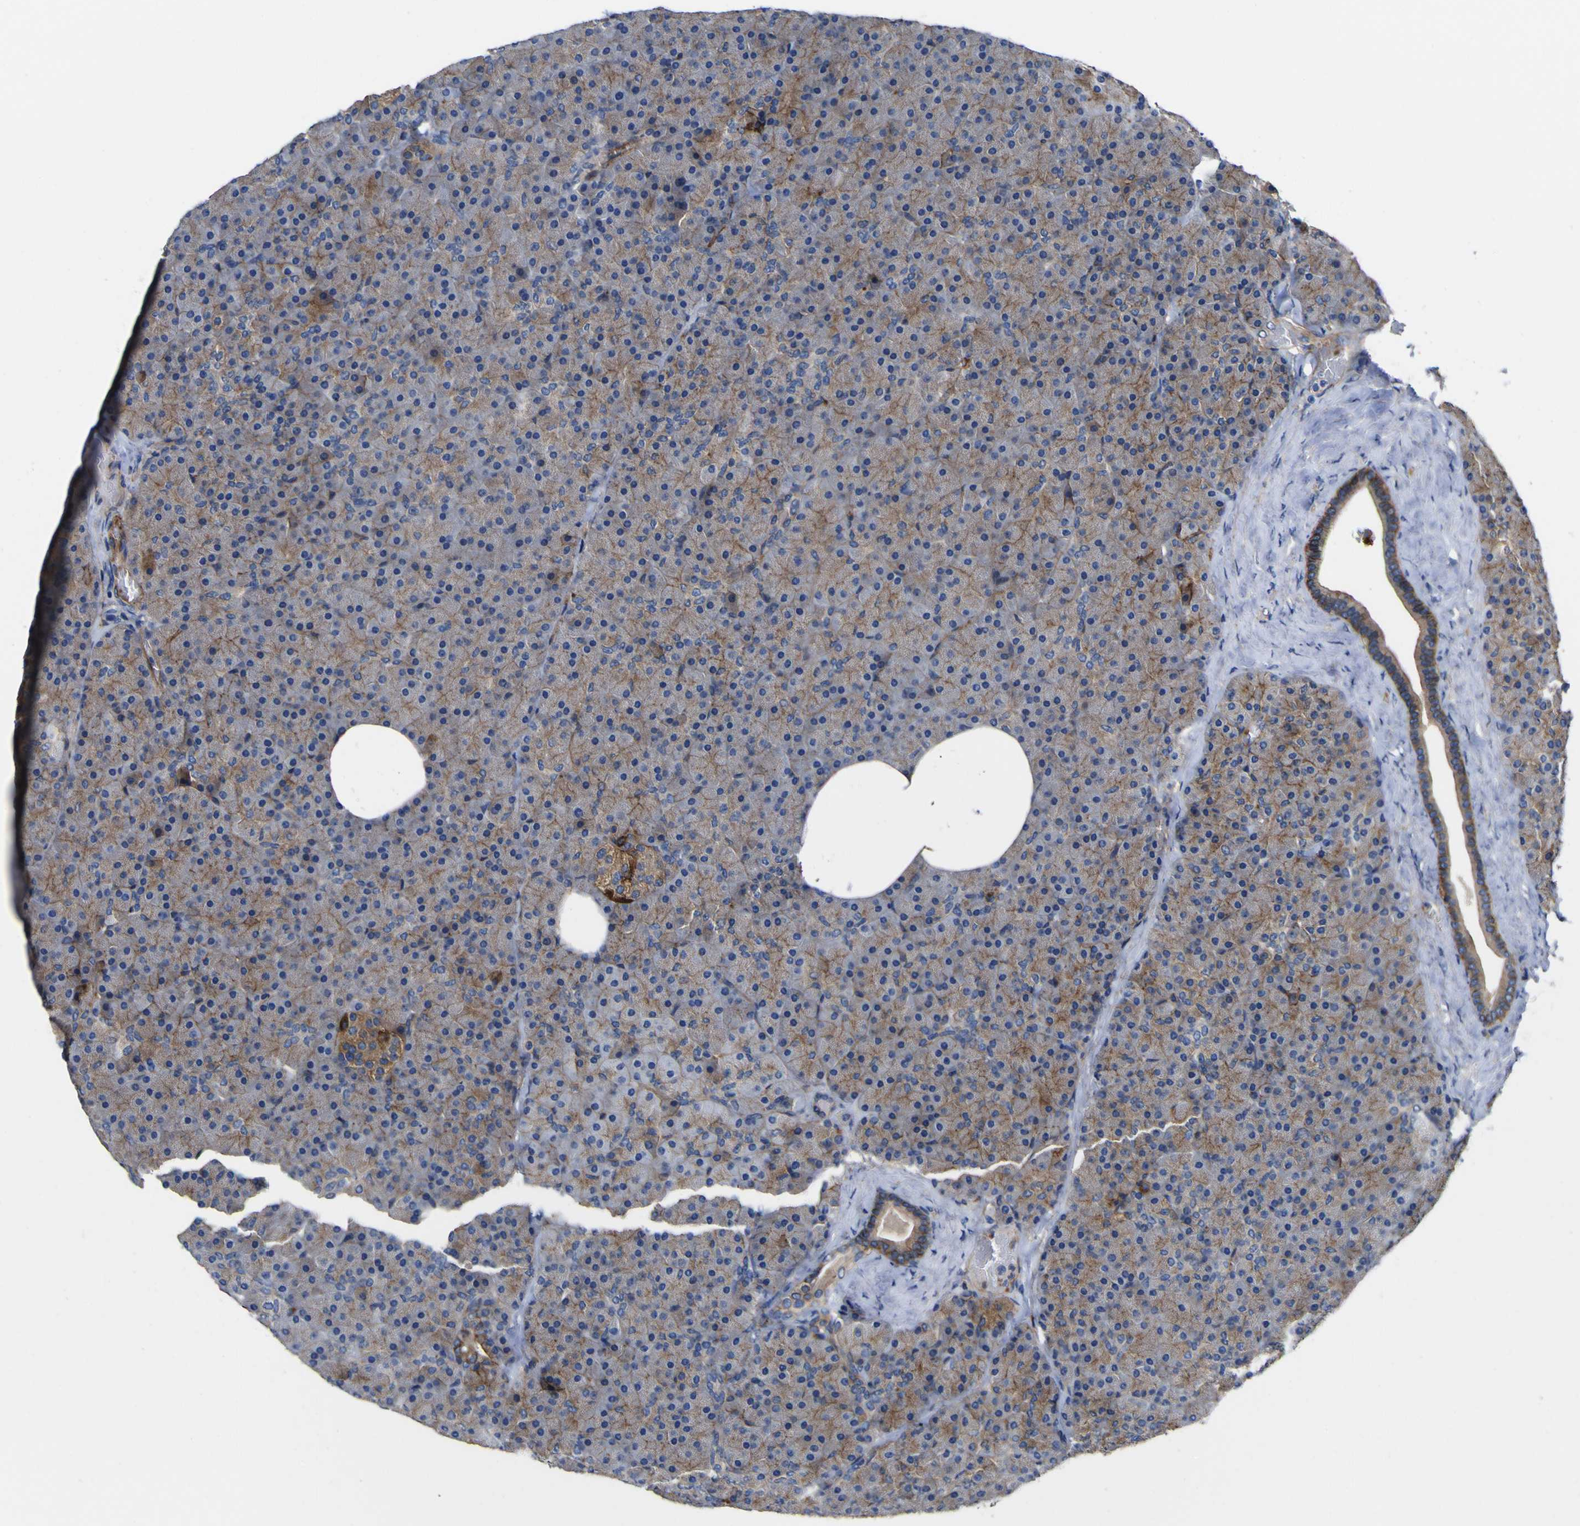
{"staining": {"intensity": "moderate", "quantity": "25%-75%", "location": "cytoplasmic/membranous"}, "tissue": "pancreas", "cell_type": "Exocrine glandular cells", "image_type": "normal", "snomed": [{"axis": "morphology", "description": "Normal tissue, NOS"}, {"axis": "topography", "description": "Pancreas"}], "caption": "A high-resolution photomicrograph shows immunohistochemistry (IHC) staining of benign pancreas, which exhibits moderate cytoplasmic/membranous positivity in about 25%-75% of exocrine glandular cells.", "gene": "CD151", "patient": {"sex": "female", "age": 35}}